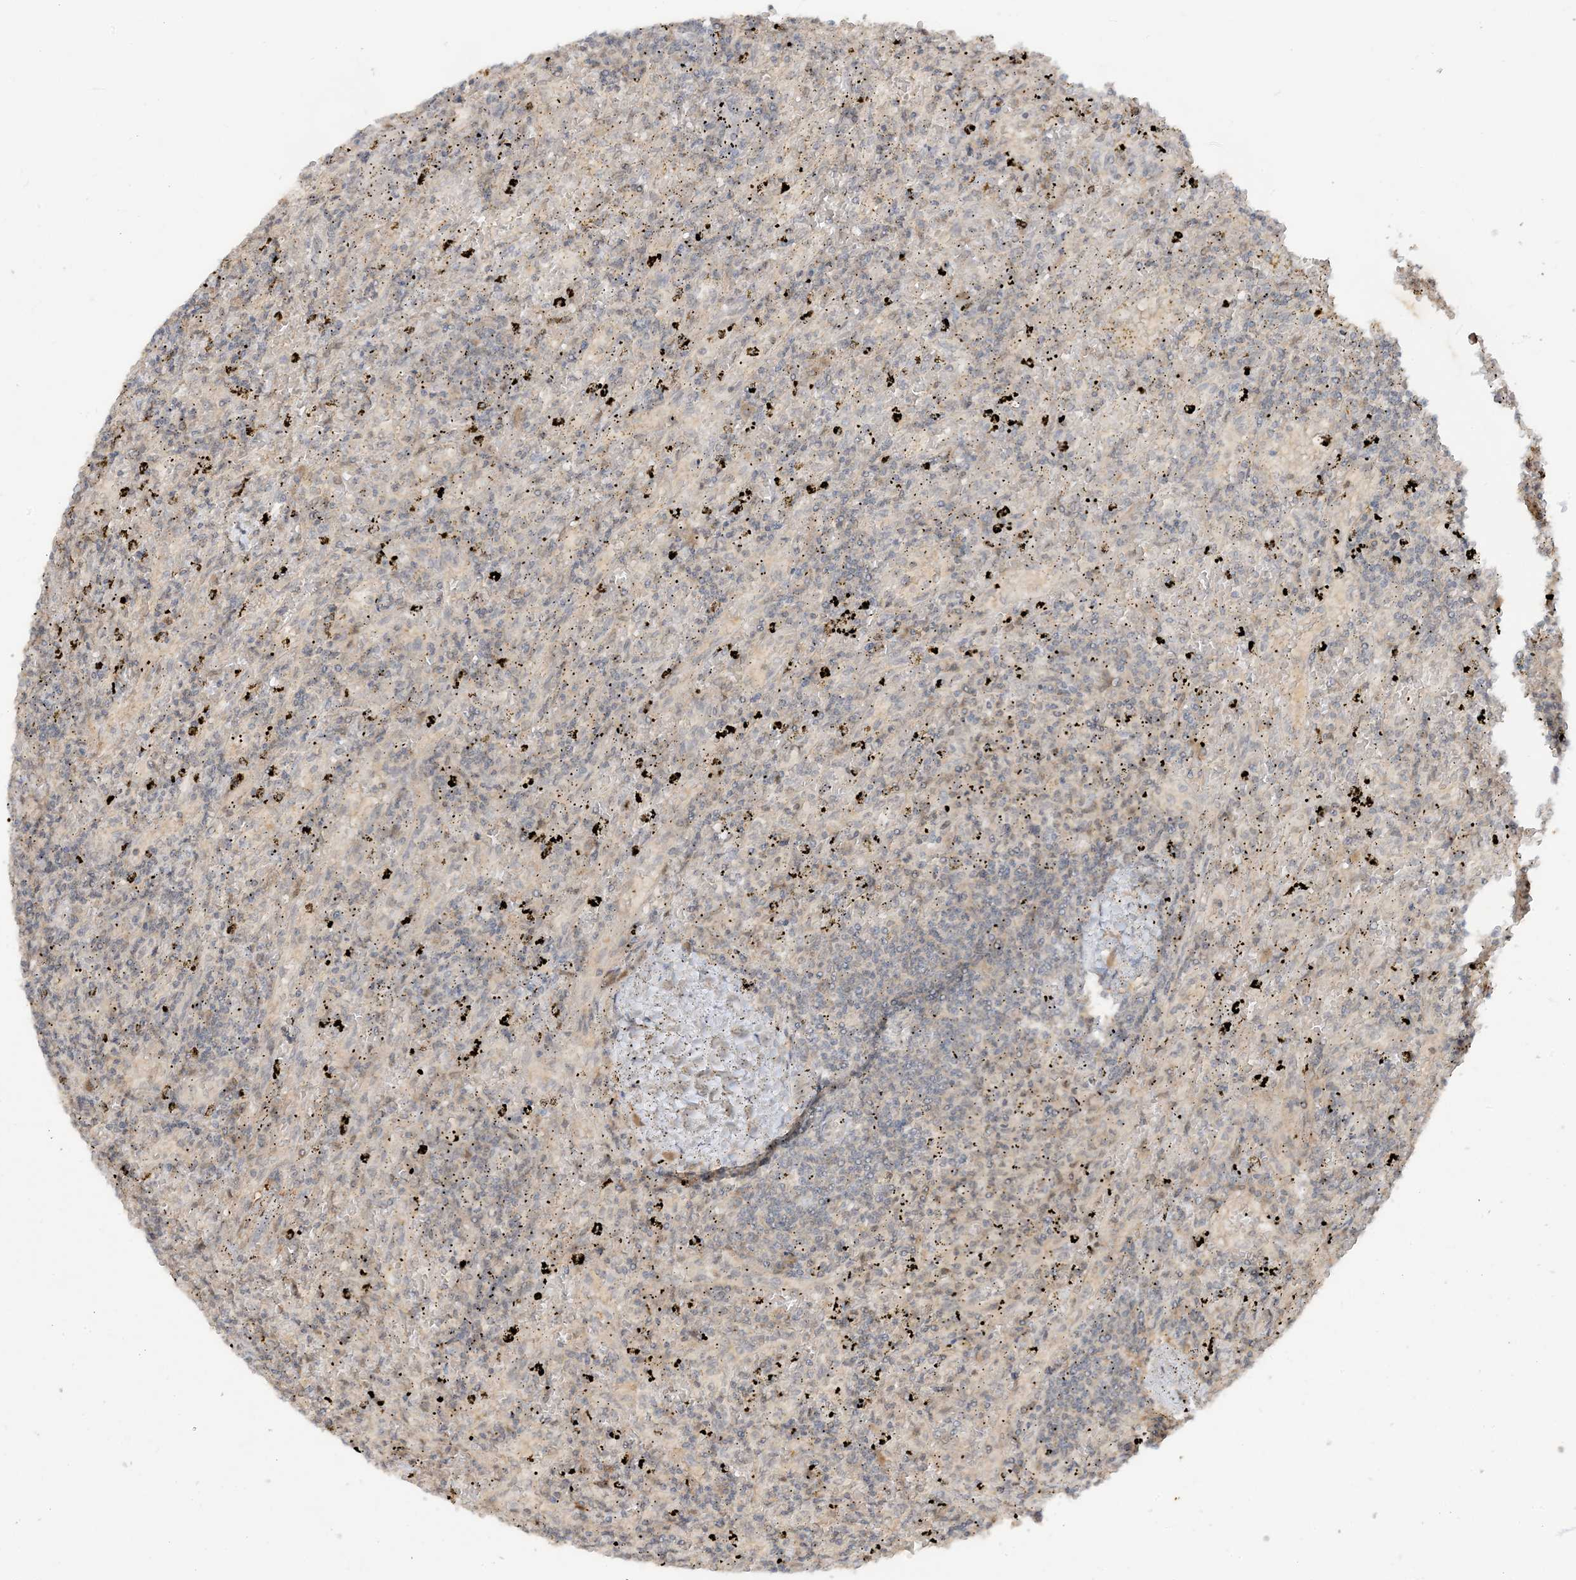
{"staining": {"intensity": "negative", "quantity": "none", "location": "none"}, "tissue": "lymphoma", "cell_type": "Tumor cells", "image_type": "cancer", "snomed": [{"axis": "morphology", "description": "Malignant lymphoma, non-Hodgkin's type, Low grade"}, {"axis": "topography", "description": "Spleen"}], "caption": "This is an immunohistochemistry (IHC) histopathology image of lymphoma. There is no staining in tumor cells.", "gene": "TBCC", "patient": {"sex": "male", "age": 76}}